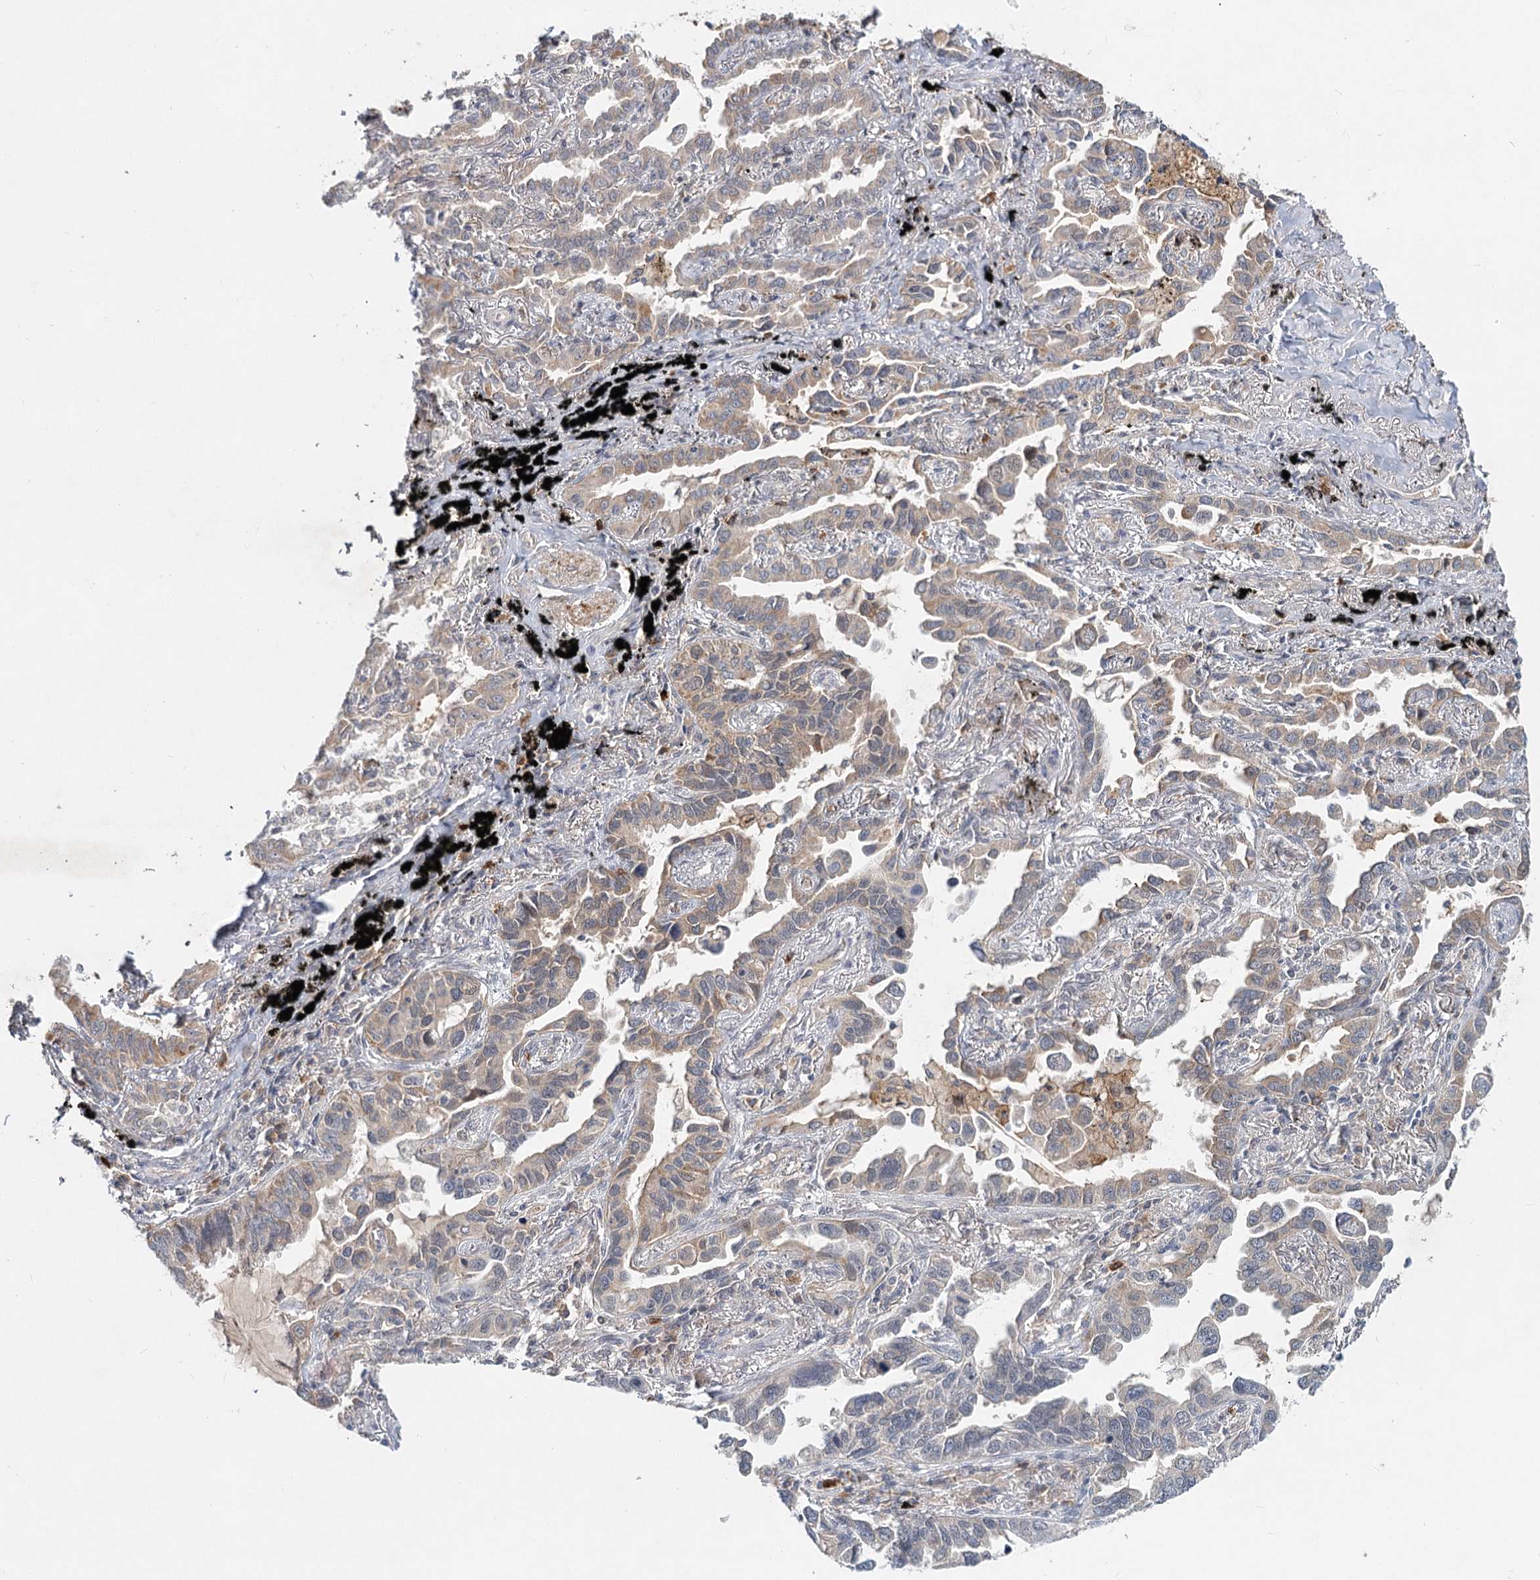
{"staining": {"intensity": "moderate", "quantity": "25%-75%", "location": "cytoplasmic/membranous"}, "tissue": "lung cancer", "cell_type": "Tumor cells", "image_type": "cancer", "snomed": [{"axis": "morphology", "description": "Adenocarcinoma, NOS"}, {"axis": "topography", "description": "Lung"}], "caption": "An image showing moderate cytoplasmic/membranous staining in approximately 25%-75% of tumor cells in lung cancer (adenocarcinoma), as visualized by brown immunohistochemical staining.", "gene": "AP3B1", "patient": {"sex": "male", "age": 67}}